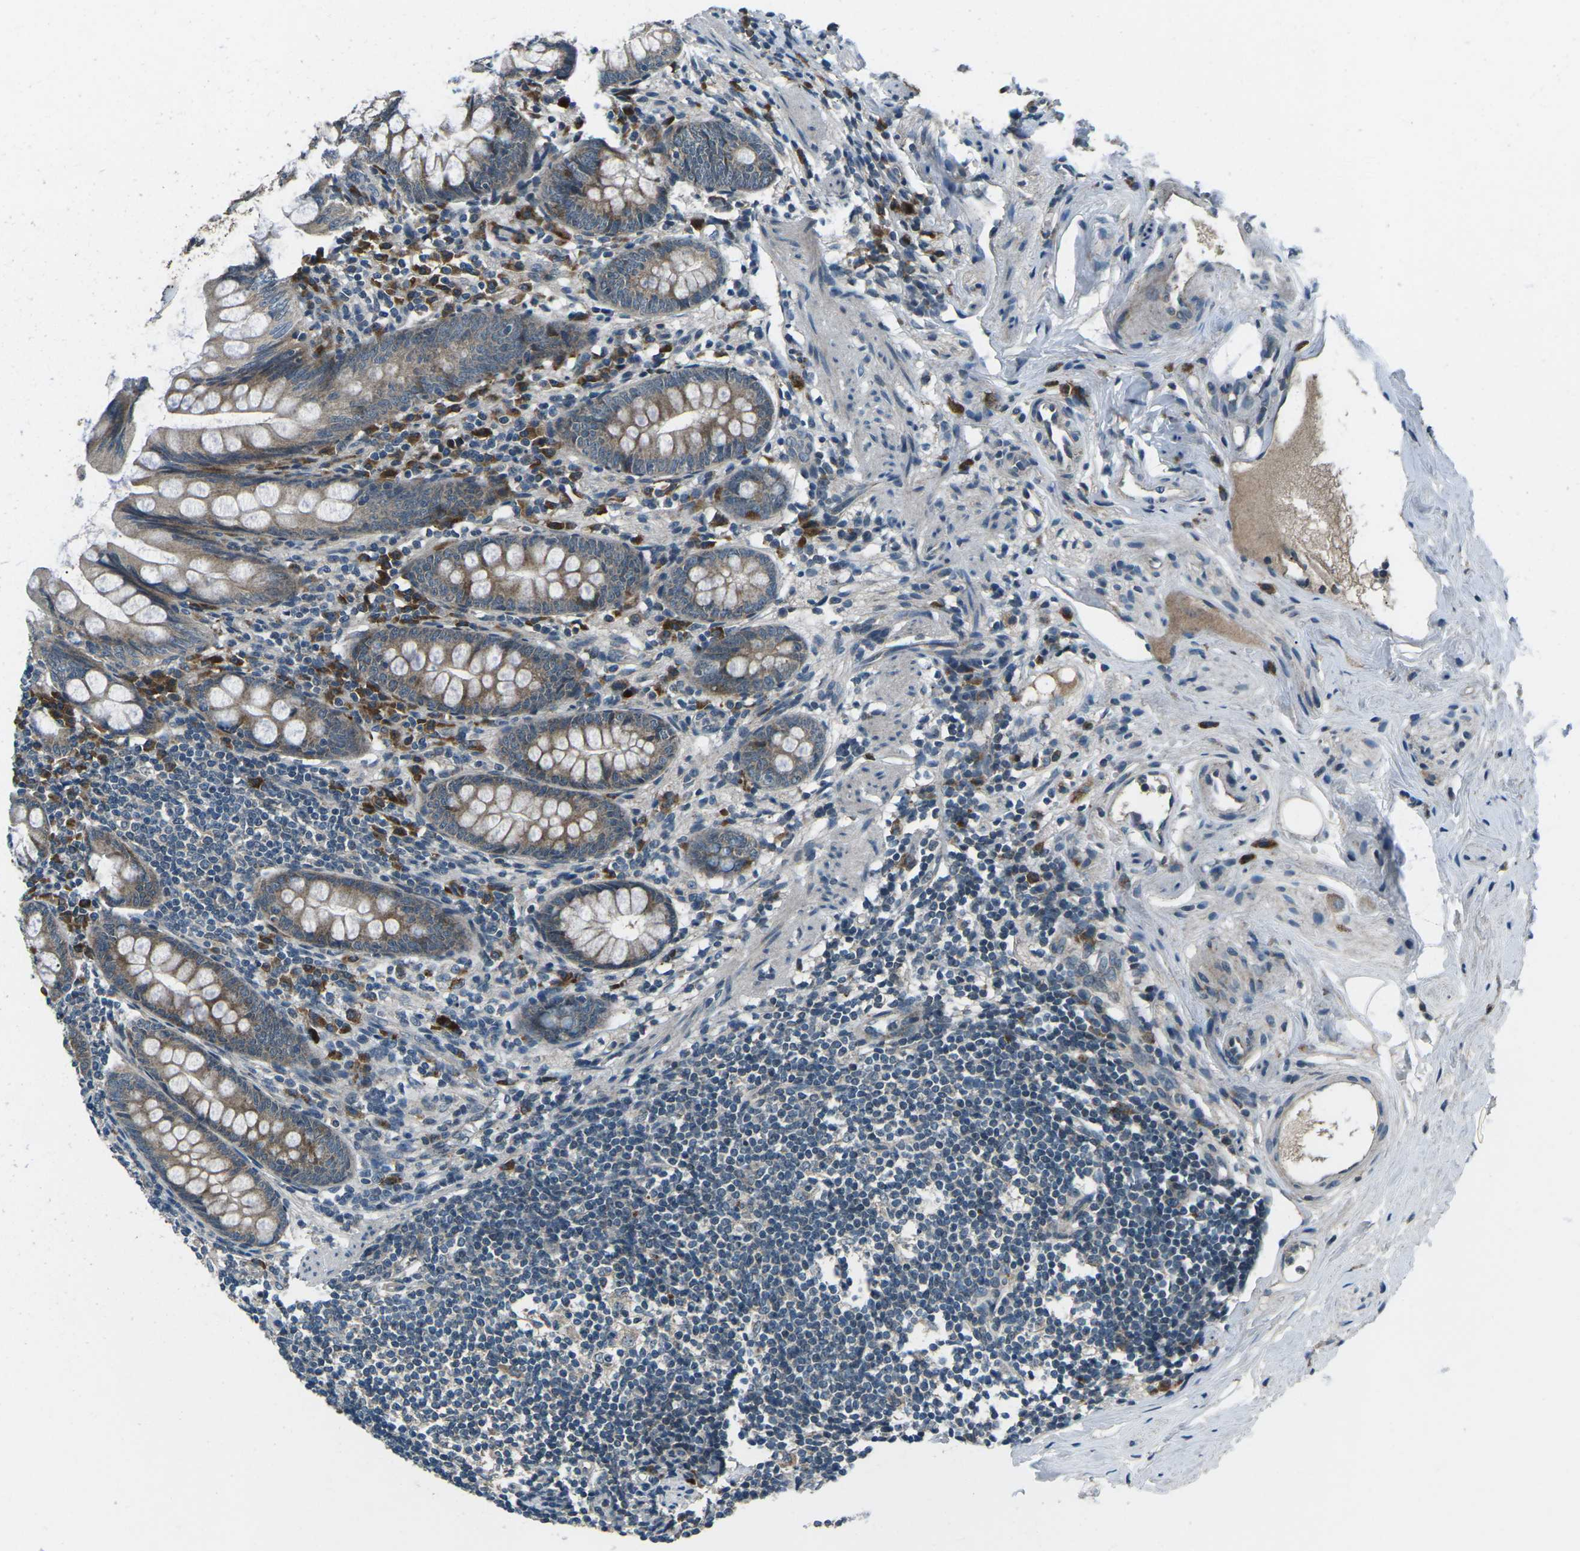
{"staining": {"intensity": "moderate", "quantity": ">75%", "location": "cytoplasmic/membranous"}, "tissue": "appendix", "cell_type": "Glandular cells", "image_type": "normal", "snomed": [{"axis": "morphology", "description": "Normal tissue, NOS"}, {"axis": "topography", "description": "Appendix"}], "caption": "This histopathology image displays benign appendix stained with immunohistochemistry (IHC) to label a protein in brown. The cytoplasmic/membranous of glandular cells show moderate positivity for the protein. Nuclei are counter-stained blue.", "gene": "CDK16", "patient": {"sex": "female", "age": 77}}